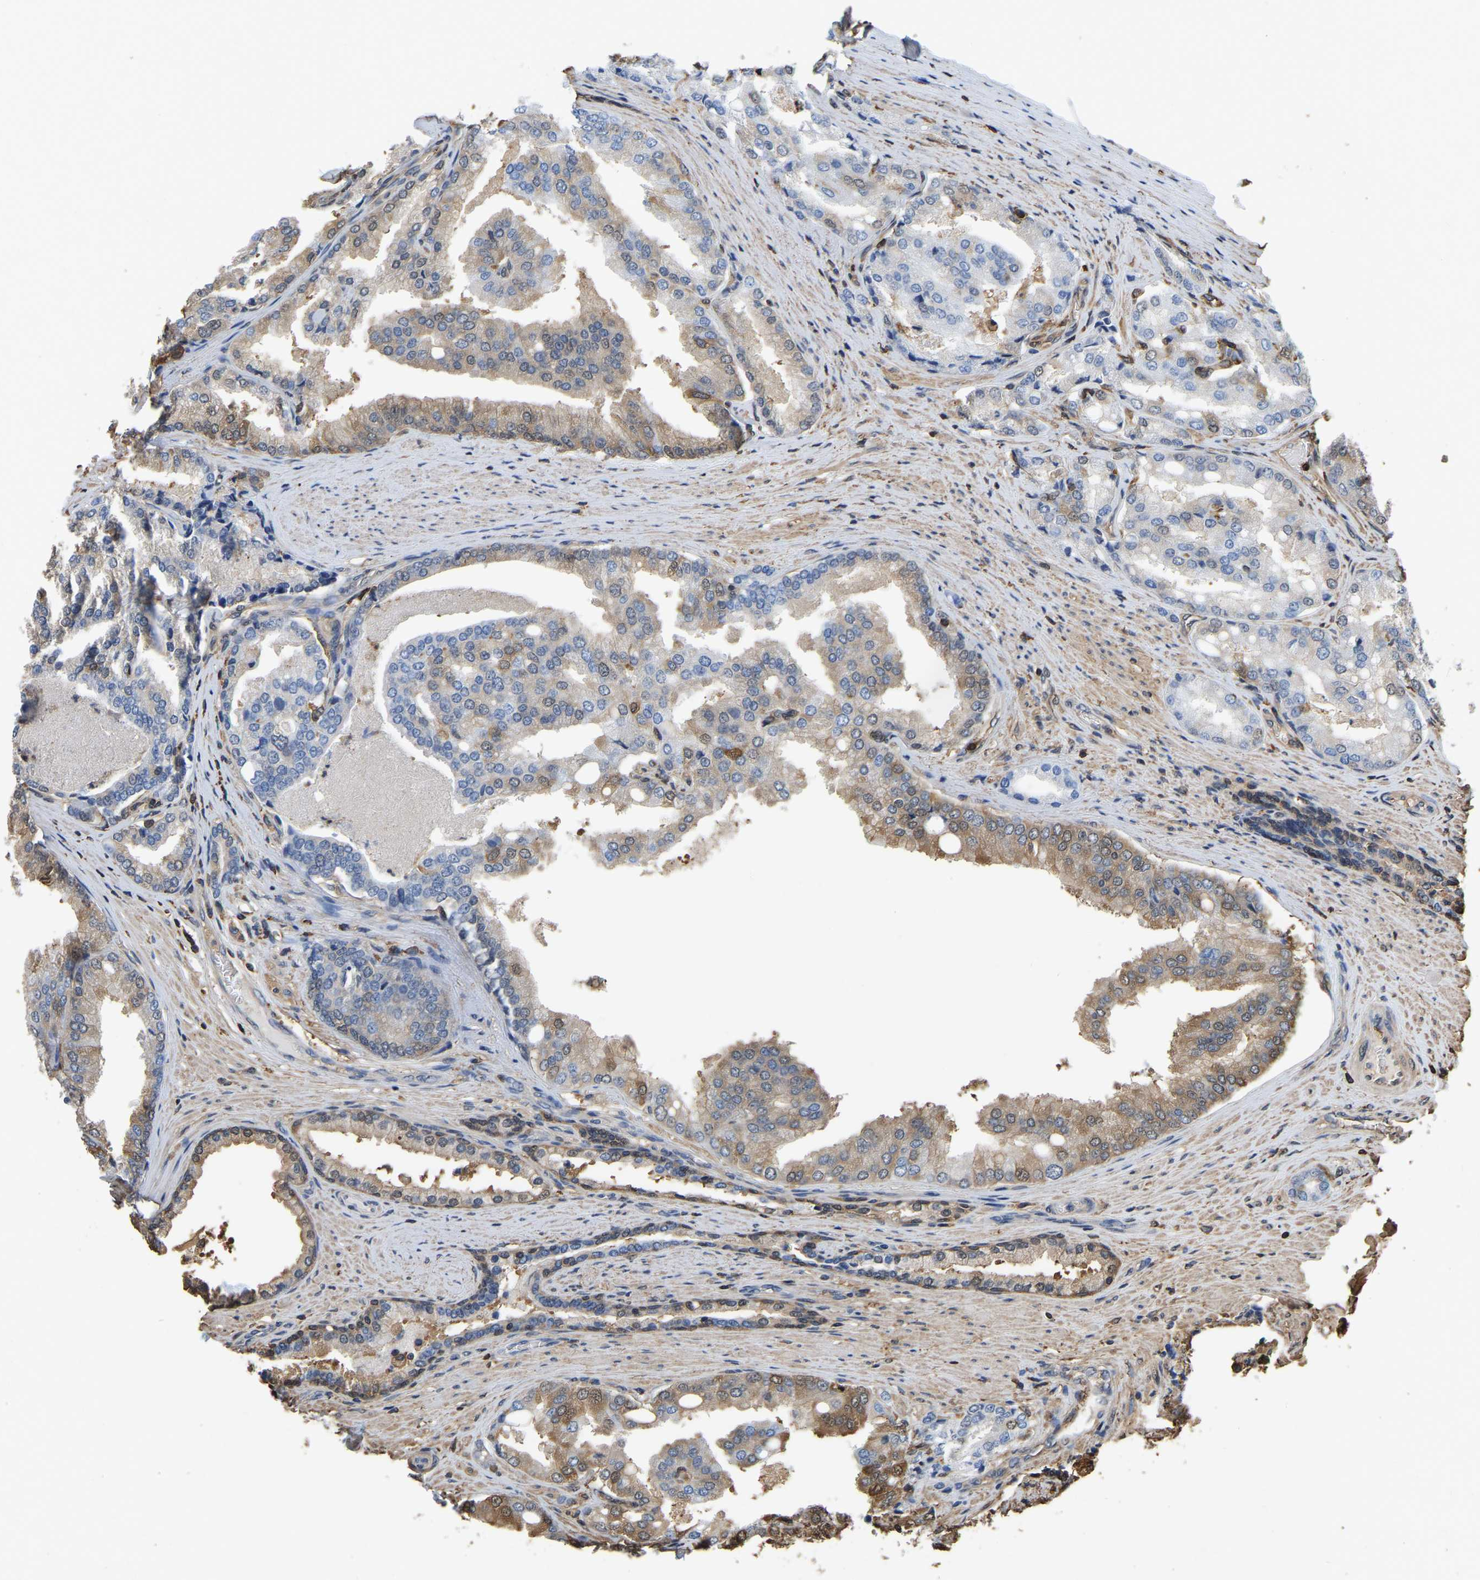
{"staining": {"intensity": "moderate", "quantity": "25%-75%", "location": "cytoplasmic/membranous"}, "tissue": "prostate cancer", "cell_type": "Tumor cells", "image_type": "cancer", "snomed": [{"axis": "morphology", "description": "Adenocarcinoma, High grade"}, {"axis": "topography", "description": "Prostate"}], "caption": "This is a histology image of immunohistochemistry staining of prostate high-grade adenocarcinoma, which shows moderate expression in the cytoplasmic/membranous of tumor cells.", "gene": "LDHB", "patient": {"sex": "male", "age": 50}}